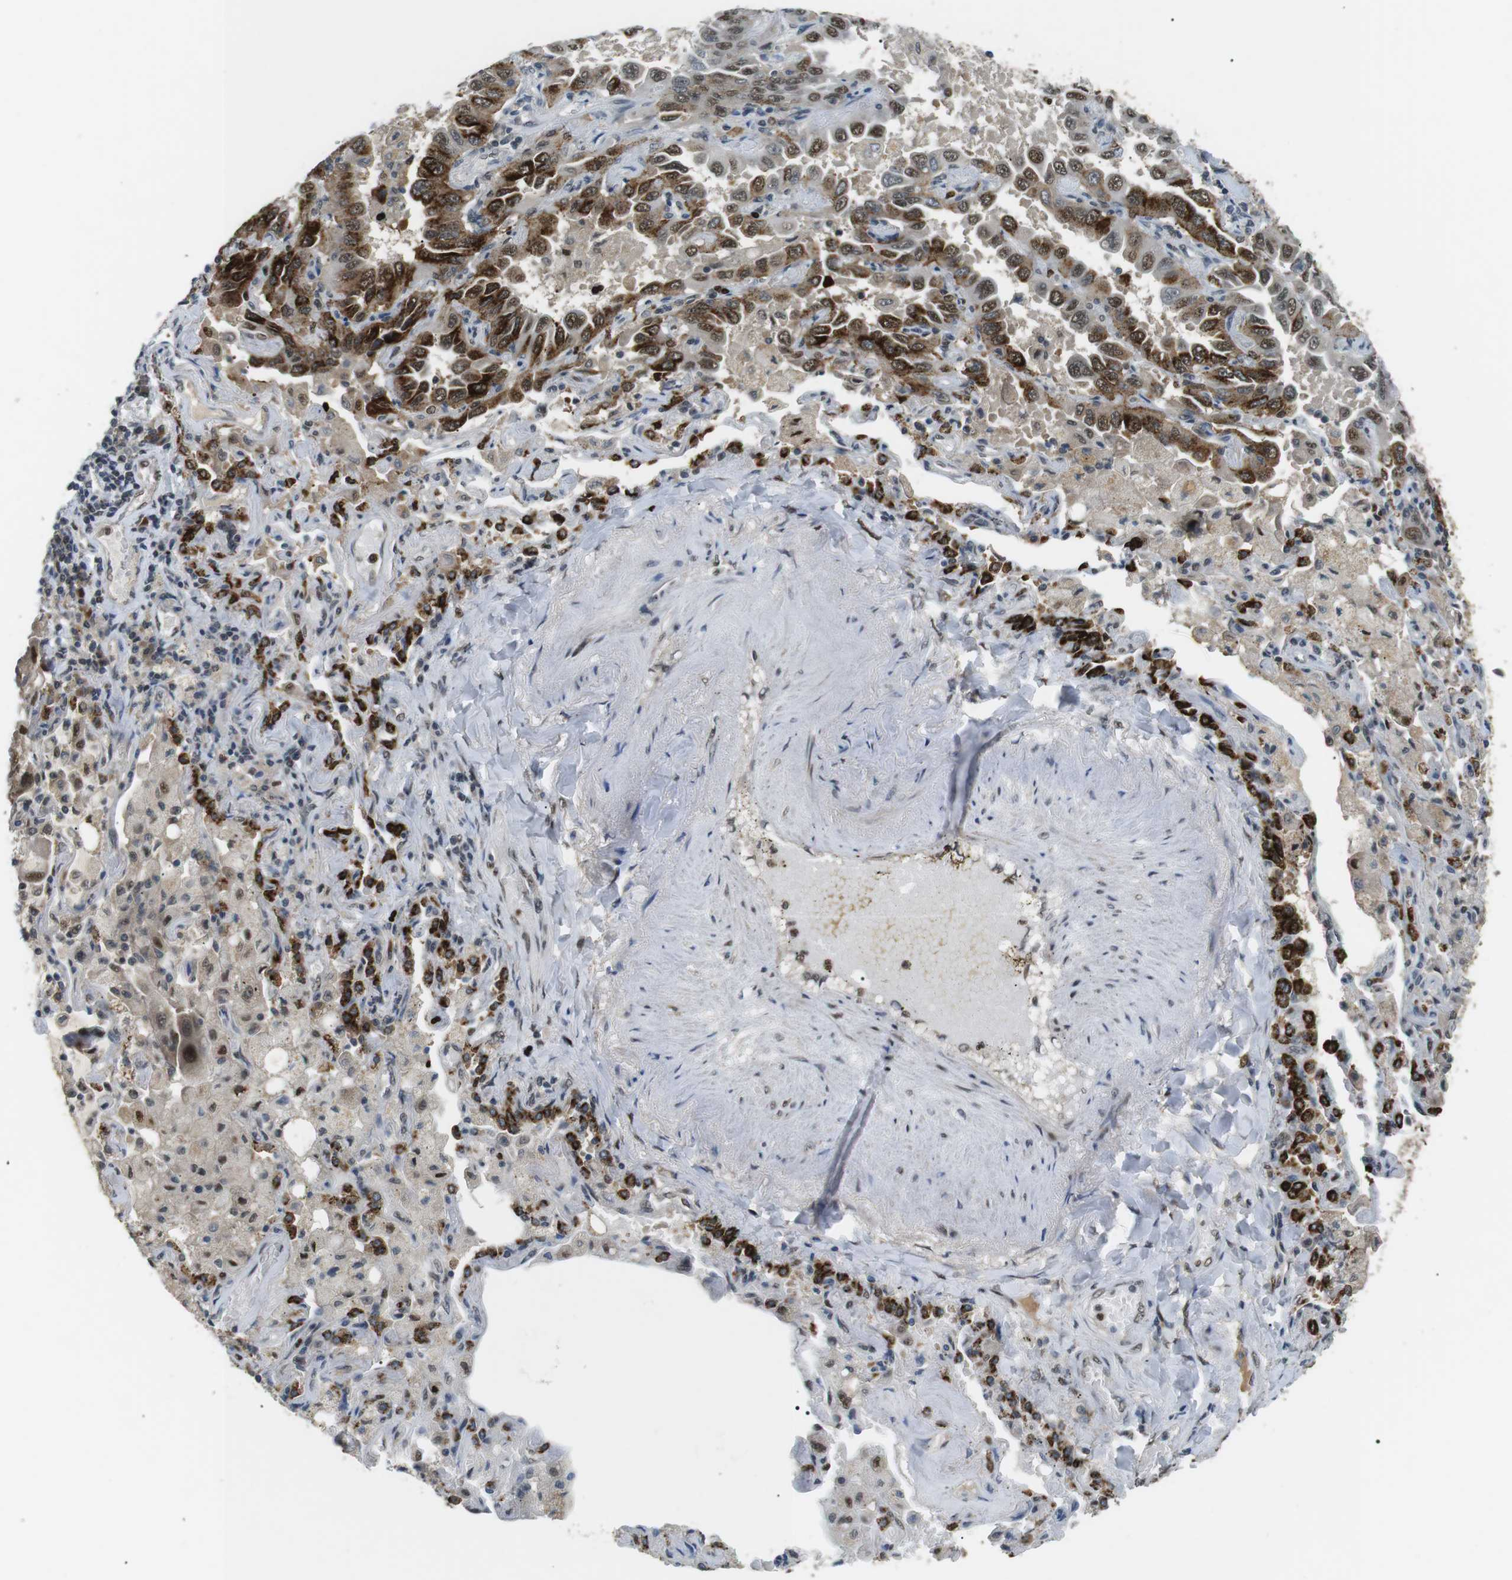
{"staining": {"intensity": "strong", "quantity": "25%-75%", "location": "cytoplasmic/membranous,nuclear"}, "tissue": "lung cancer", "cell_type": "Tumor cells", "image_type": "cancer", "snomed": [{"axis": "morphology", "description": "Adenocarcinoma, NOS"}, {"axis": "topography", "description": "Lung"}], "caption": "IHC staining of lung cancer (adenocarcinoma), which demonstrates high levels of strong cytoplasmic/membranous and nuclear positivity in about 25%-75% of tumor cells indicating strong cytoplasmic/membranous and nuclear protein positivity. The staining was performed using DAB (brown) for protein detection and nuclei were counterstained in hematoxylin (blue).", "gene": "ORAI3", "patient": {"sex": "male", "age": 64}}